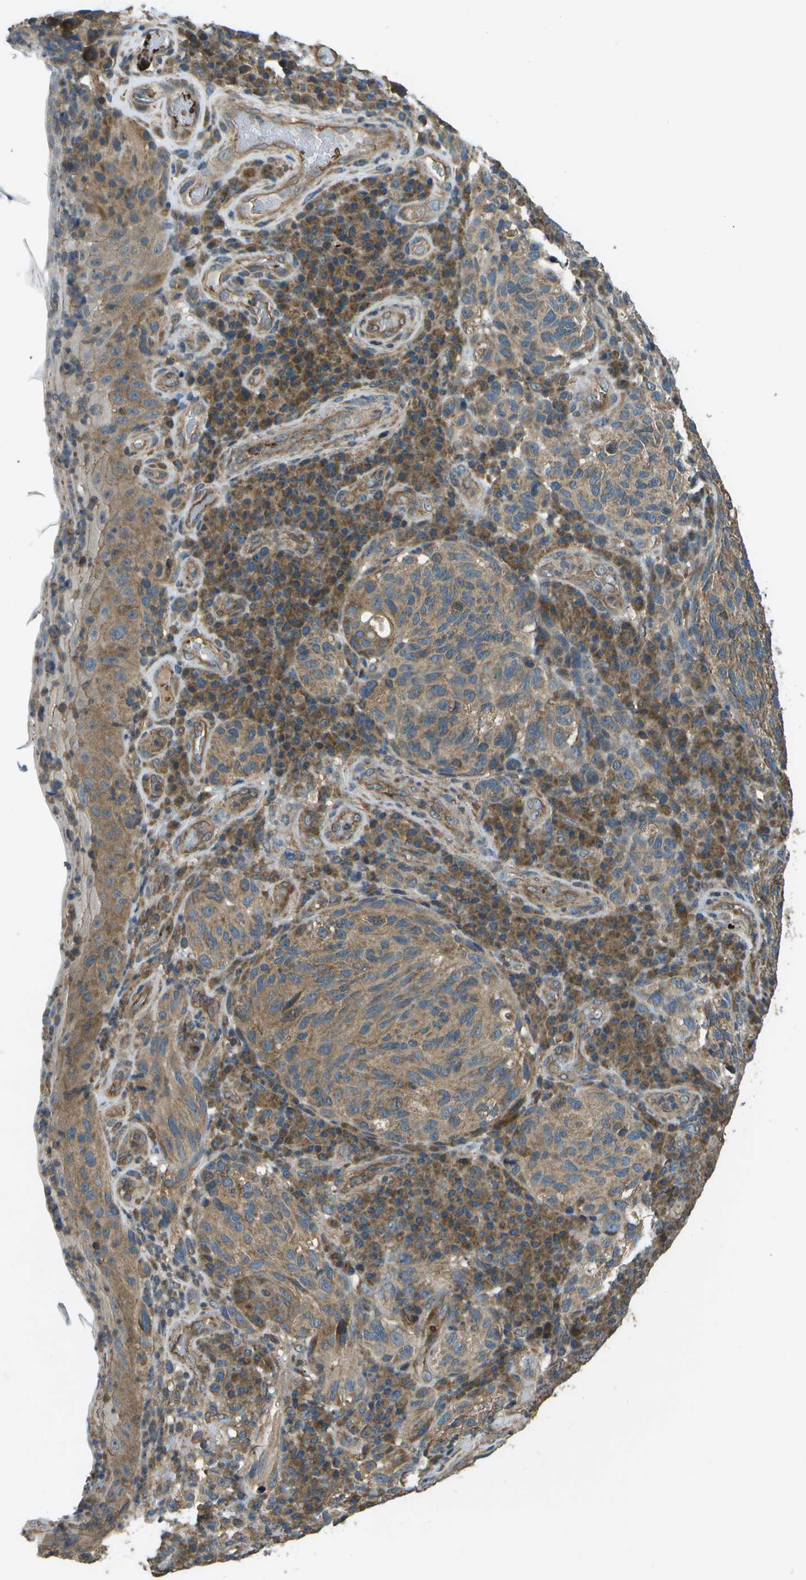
{"staining": {"intensity": "moderate", "quantity": ">75%", "location": "cytoplasmic/membranous"}, "tissue": "melanoma", "cell_type": "Tumor cells", "image_type": "cancer", "snomed": [{"axis": "morphology", "description": "Malignant melanoma, NOS"}, {"axis": "topography", "description": "Skin"}], "caption": "High-magnification brightfield microscopy of malignant melanoma stained with DAB (brown) and counterstained with hematoxylin (blue). tumor cells exhibit moderate cytoplasmic/membranous positivity is identified in approximately>75% of cells.", "gene": "PLPBP", "patient": {"sex": "female", "age": 73}}